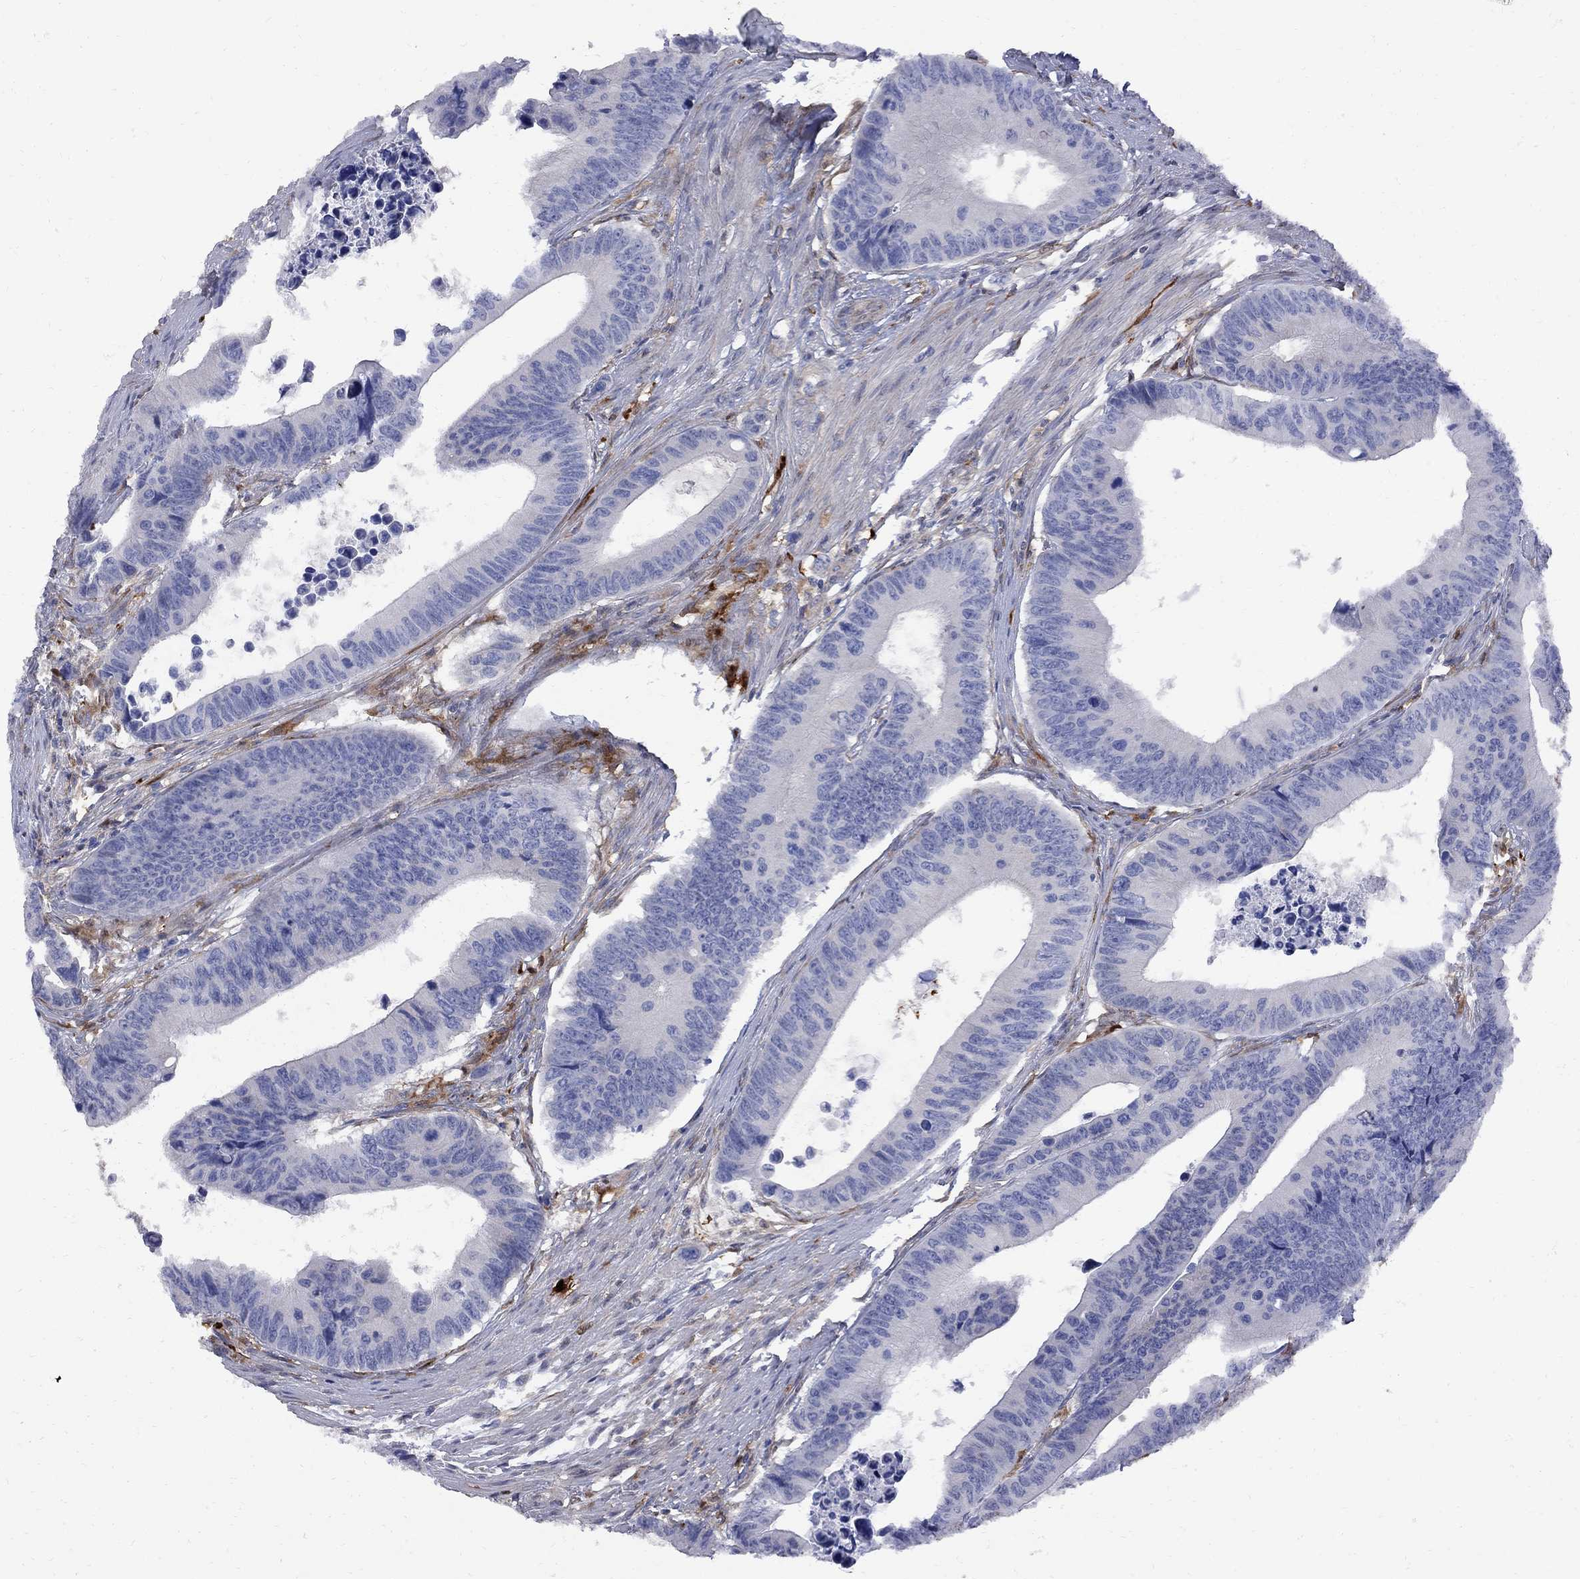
{"staining": {"intensity": "negative", "quantity": "none", "location": "none"}, "tissue": "colorectal cancer", "cell_type": "Tumor cells", "image_type": "cancer", "snomed": [{"axis": "morphology", "description": "Adenocarcinoma, NOS"}, {"axis": "topography", "description": "Colon"}], "caption": "Histopathology image shows no significant protein positivity in tumor cells of colorectal adenocarcinoma.", "gene": "MTHFR", "patient": {"sex": "female", "age": 87}}